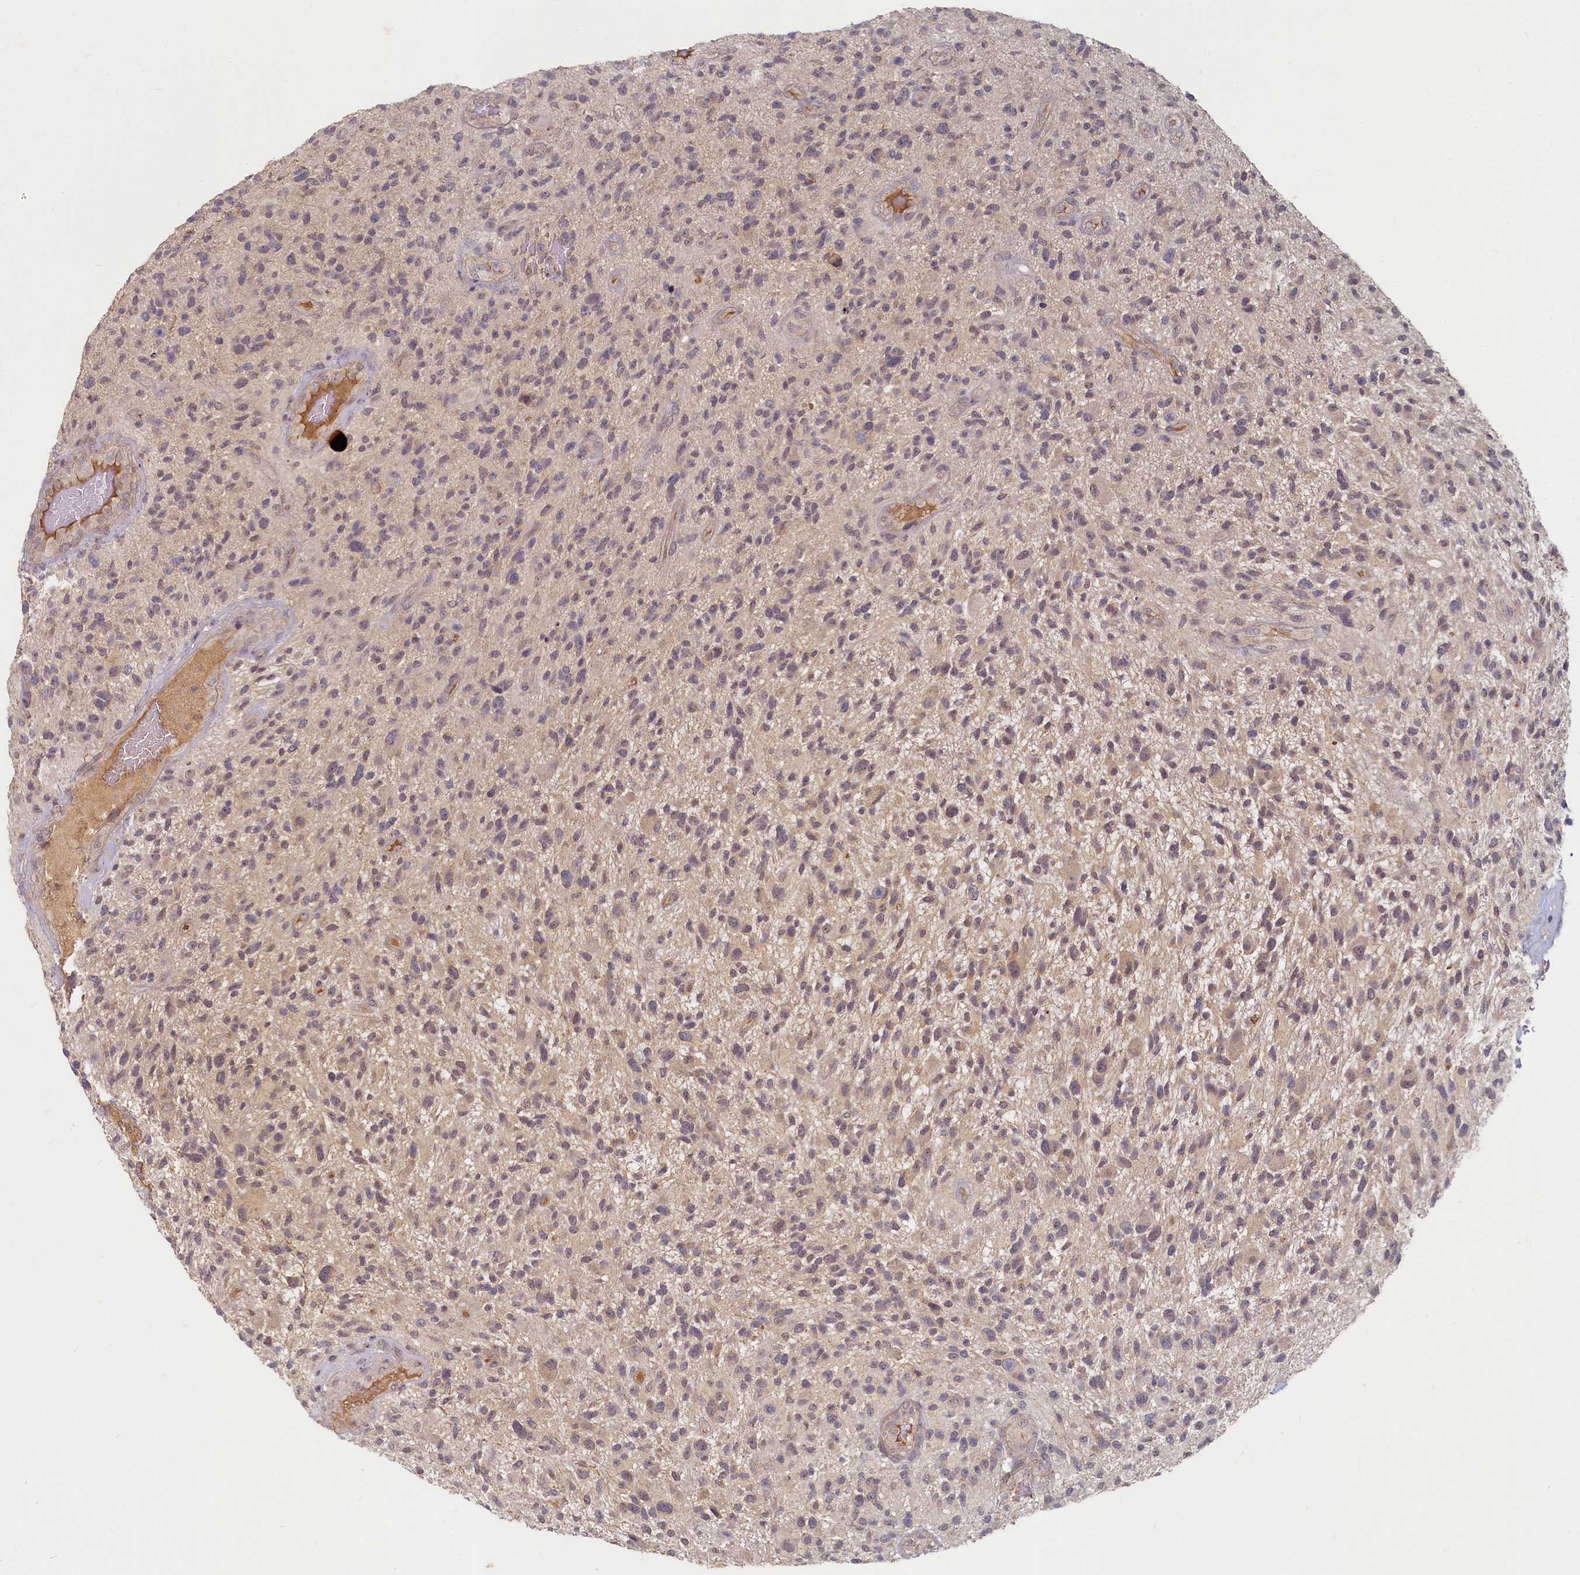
{"staining": {"intensity": "weak", "quantity": "25%-75%", "location": "cytoplasmic/membranous"}, "tissue": "glioma", "cell_type": "Tumor cells", "image_type": "cancer", "snomed": [{"axis": "morphology", "description": "Glioma, malignant, High grade"}, {"axis": "topography", "description": "Brain"}], "caption": "An IHC micrograph of neoplastic tissue is shown. Protein staining in brown labels weak cytoplasmic/membranous positivity in glioma within tumor cells.", "gene": "HERC3", "patient": {"sex": "male", "age": 47}}